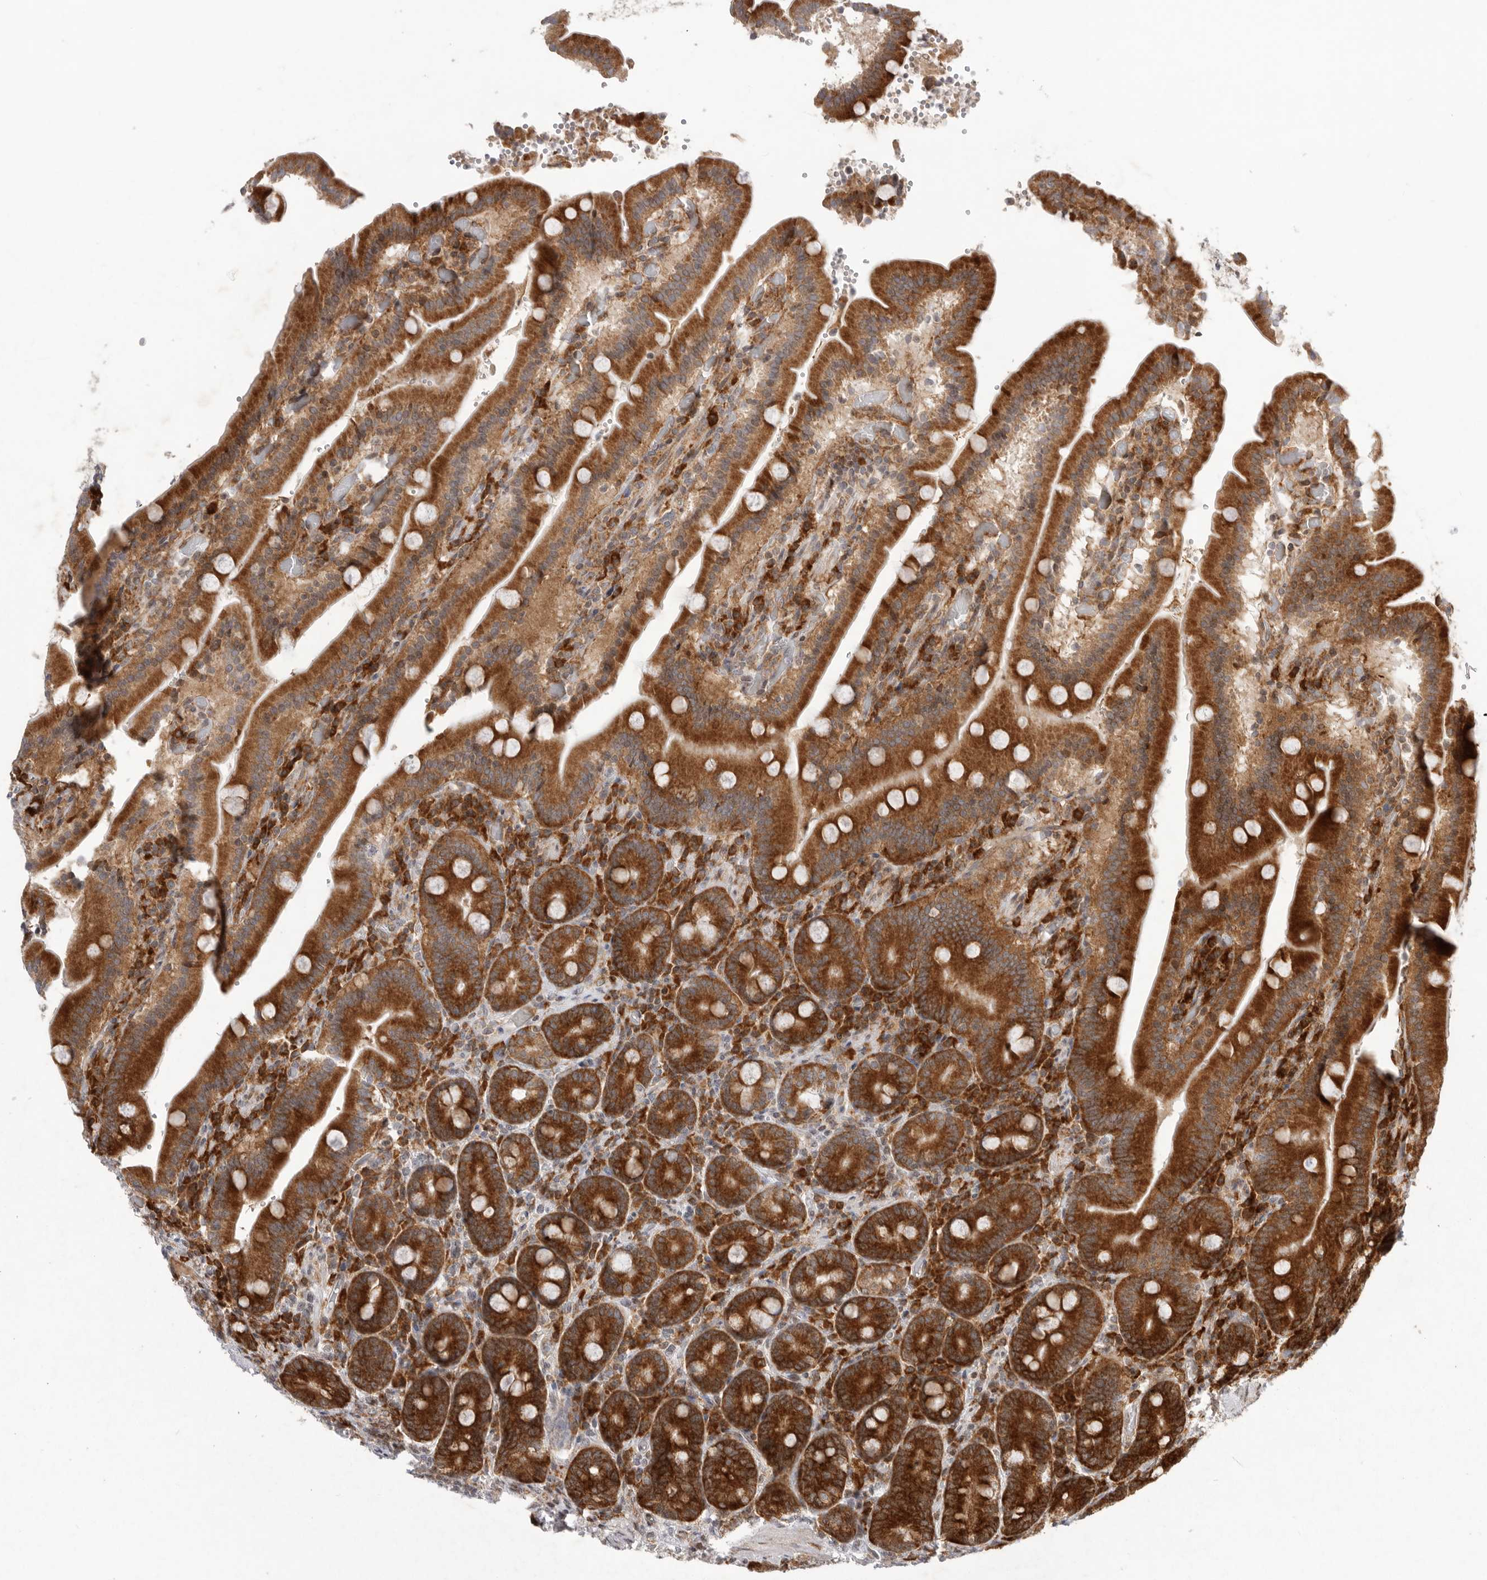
{"staining": {"intensity": "strong", "quantity": ">75%", "location": "cytoplasmic/membranous"}, "tissue": "duodenum", "cell_type": "Glandular cells", "image_type": "normal", "snomed": [{"axis": "morphology", "description": "Normal tissue, NOS"}, {"axis": "topography", "description": "Duodenum"}], "caption": "Immunohistochemical staining of benign human duodenum demonstrates >75% levels of strong cytoplasmic/membranous protein positivity in approximately >75% of glandular cells.", "gene": "FZD3", "patient": {"sex": "female", "age": 62}}